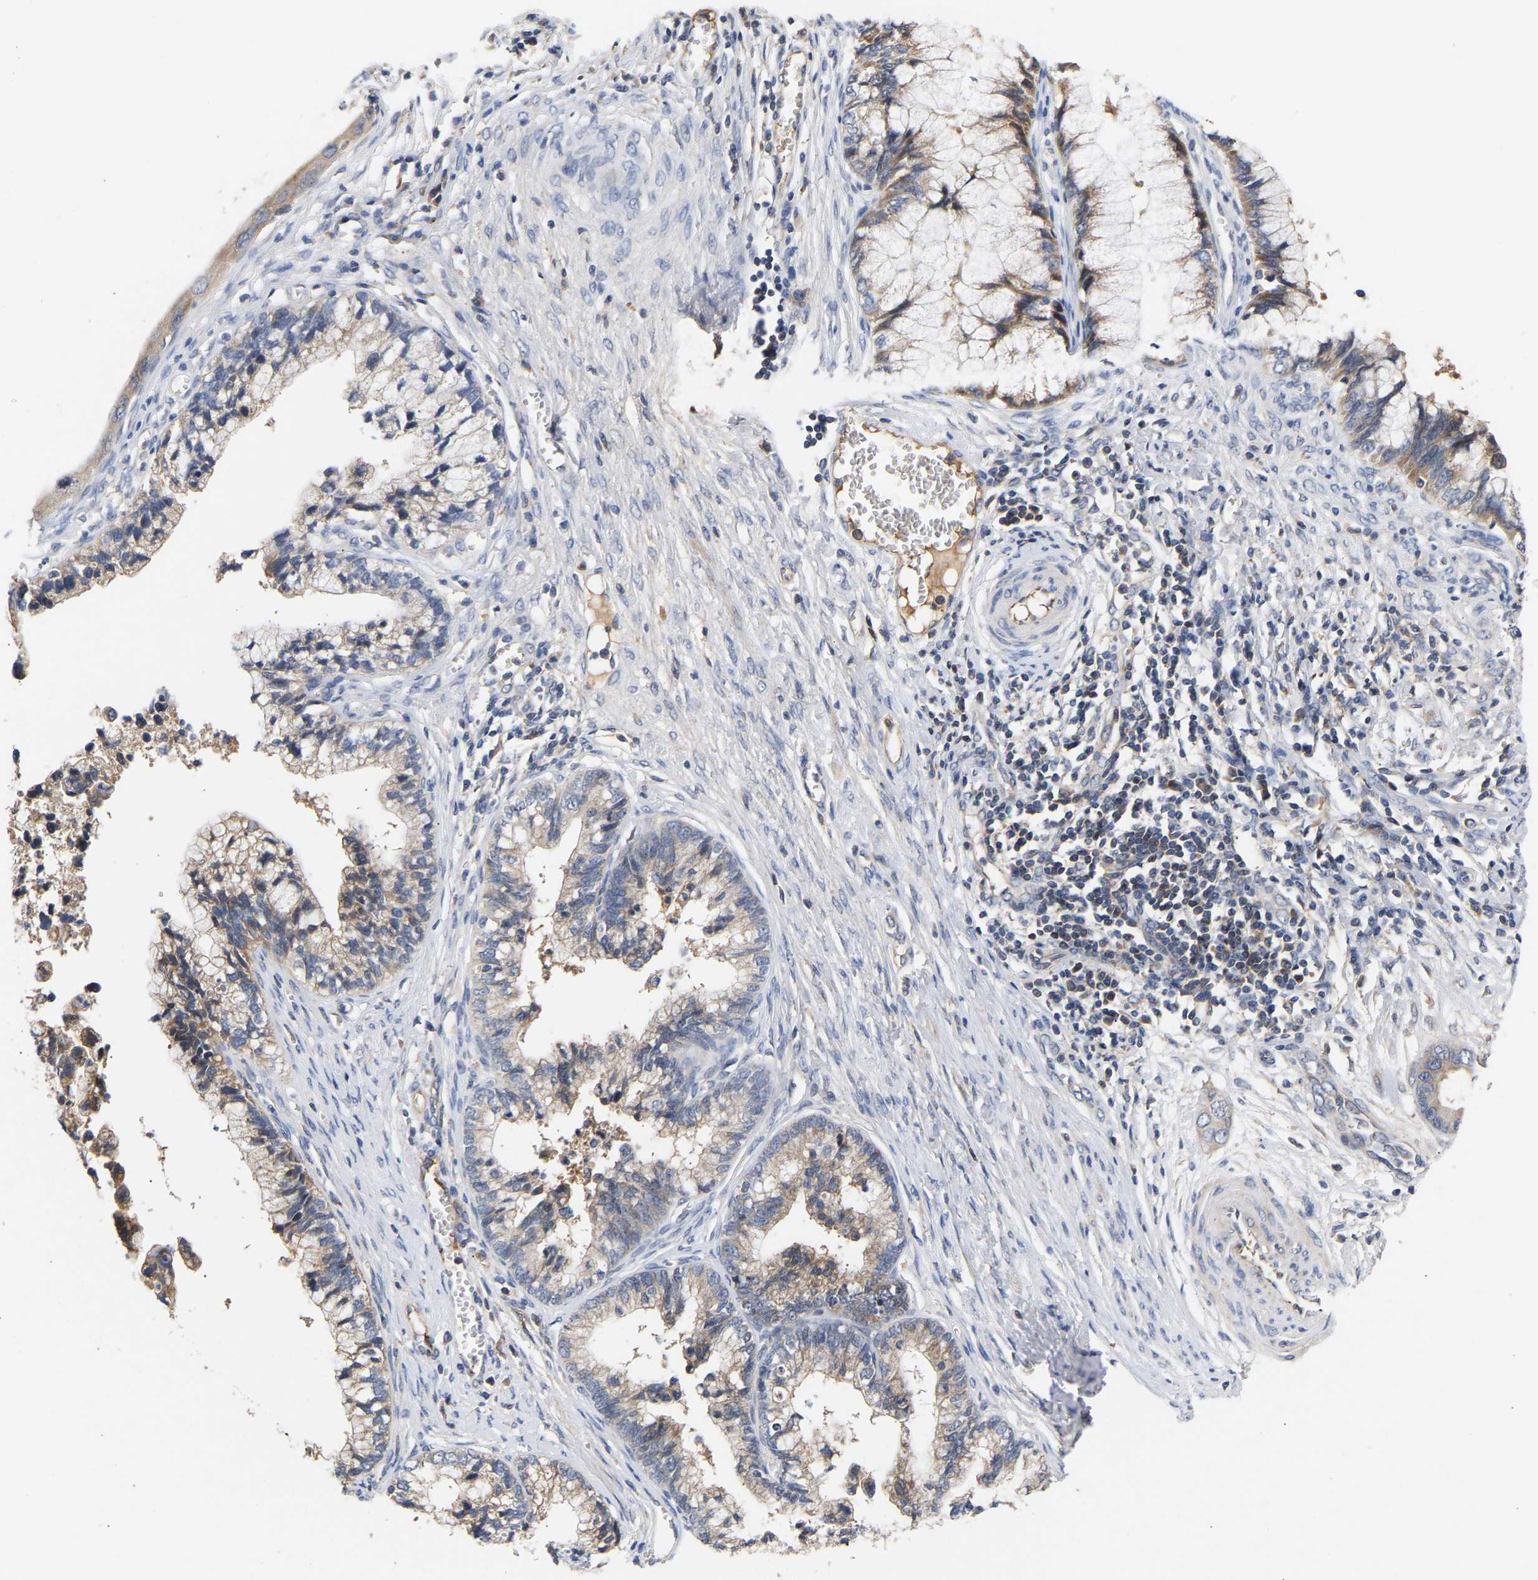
{"staining": {"intensity": "weak", "quantity": "25%-75%", "location": "cytoplasmic/membranous"}, "tissue": "cervical cancer", "cell_type": "Tumor cells", "image_type": "cancer", "snomed": [{"axis": "morphology", "description": "Adenocarcinoma, NOS"}, {"axis": "topography", "description": "Cervix"}], "caption": "IHC of human cervical cancer demonstrates low levels of weak cytoplasmic/membranous positivity in about 25%-75% of tumor cells. (brown staining indicates protein expression, while blue staining denotes nuclei).", "gene": "KASH5", "patient": {"sex": "female", "age": 44}}